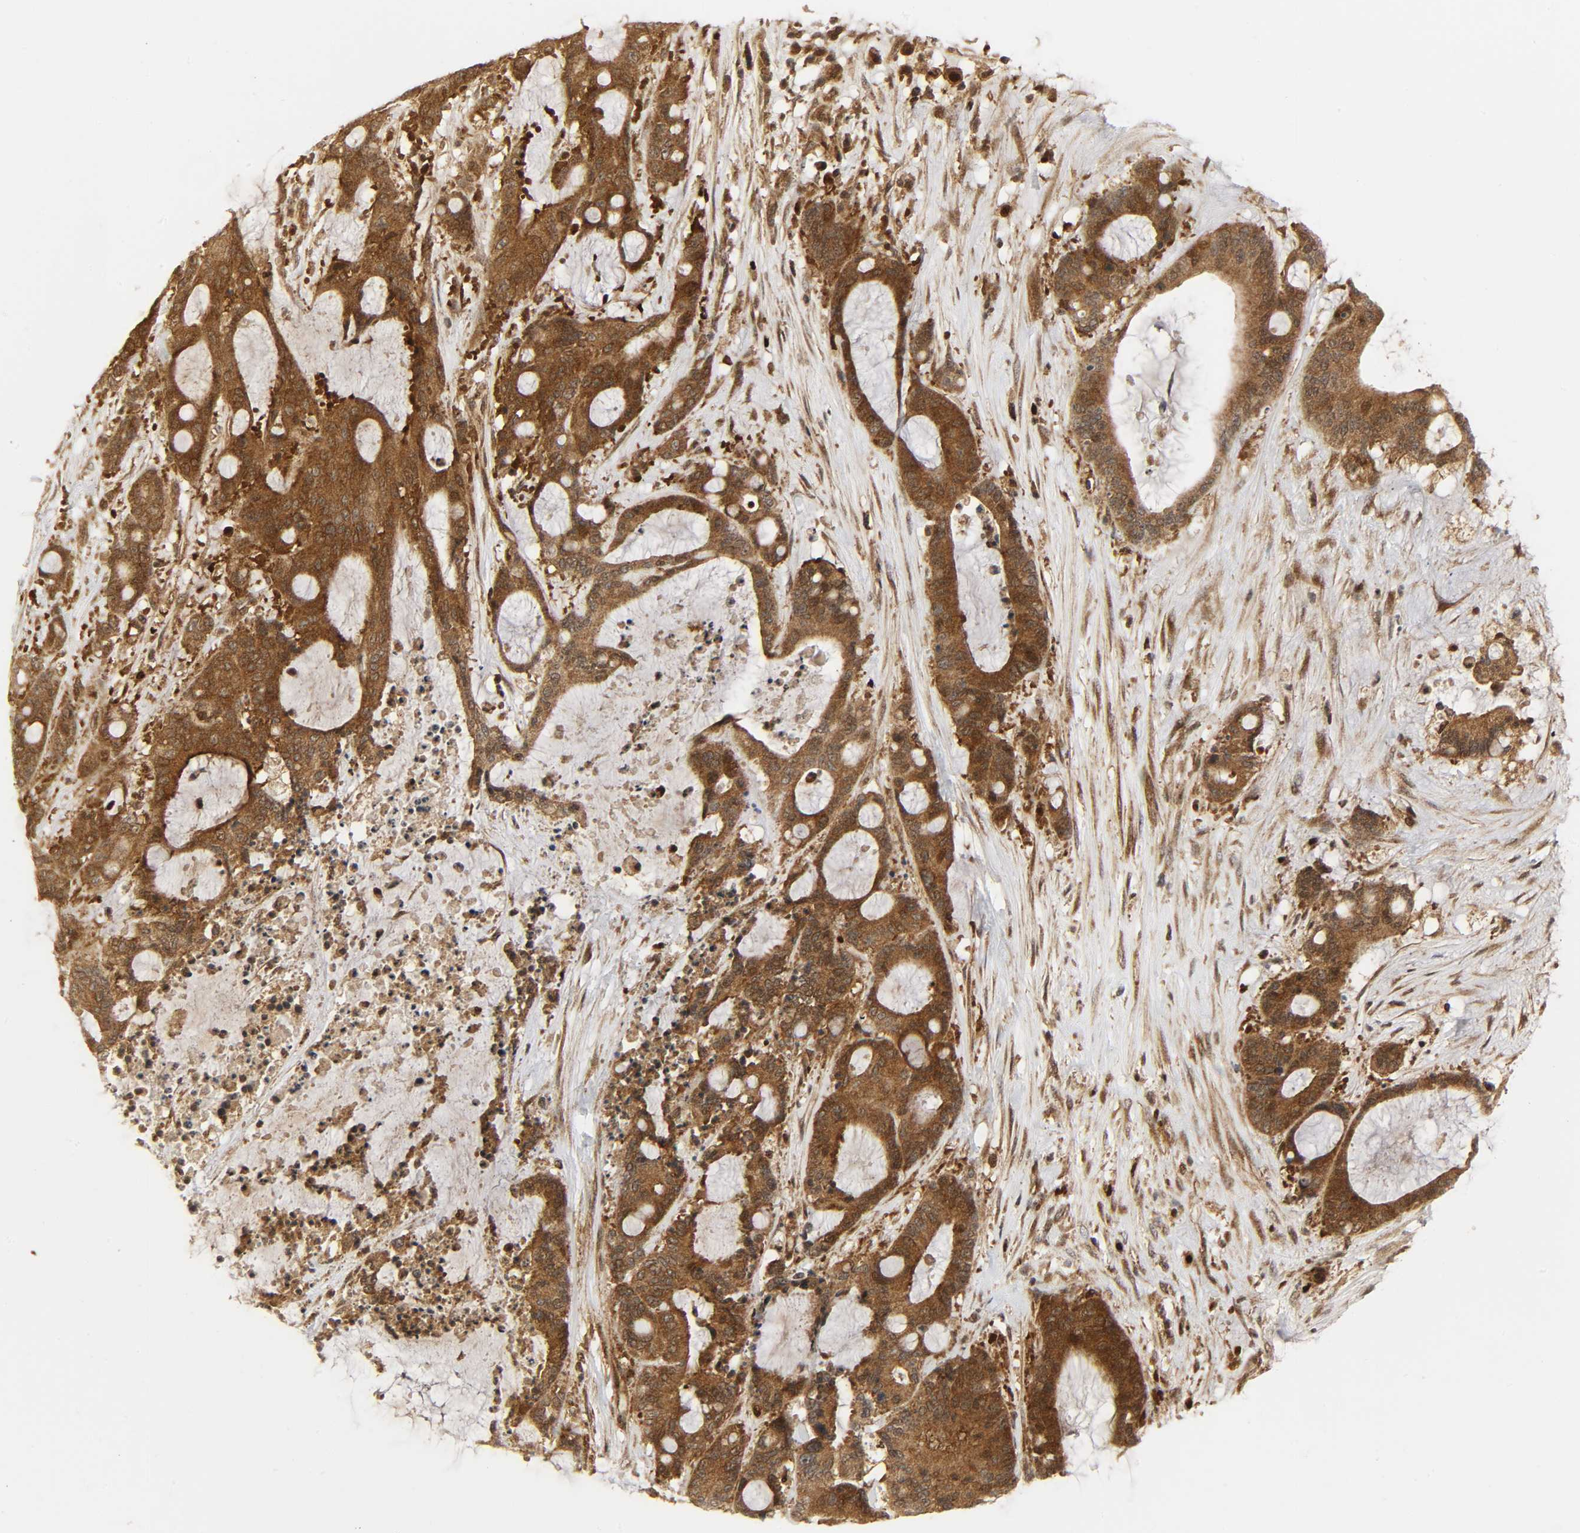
{"staining": {"intensity": "strong", "quantity": ">75%", "location": "cytoplasmic/membranous"}, "tissue": "liver cancer", "cell_type": "Tumor cells", "image_type": "cancer", "snomed": [{"axis": "morphology", "description": "Cholangiocarcinoma"}, {"axis": "topography", "description": "Liver"}], "caption": "DAB (3,3'-diaminobenzidine) immunohistochemical staining of liver cancer exhibits strong cytoplasmic/membranous protein positivity in approximately >75% of tumor cells. (Brightfield microscopy of DAB IHC at high magnification).", "gene": "CHUK", "patient": {"sex": "female", "age": 73}}